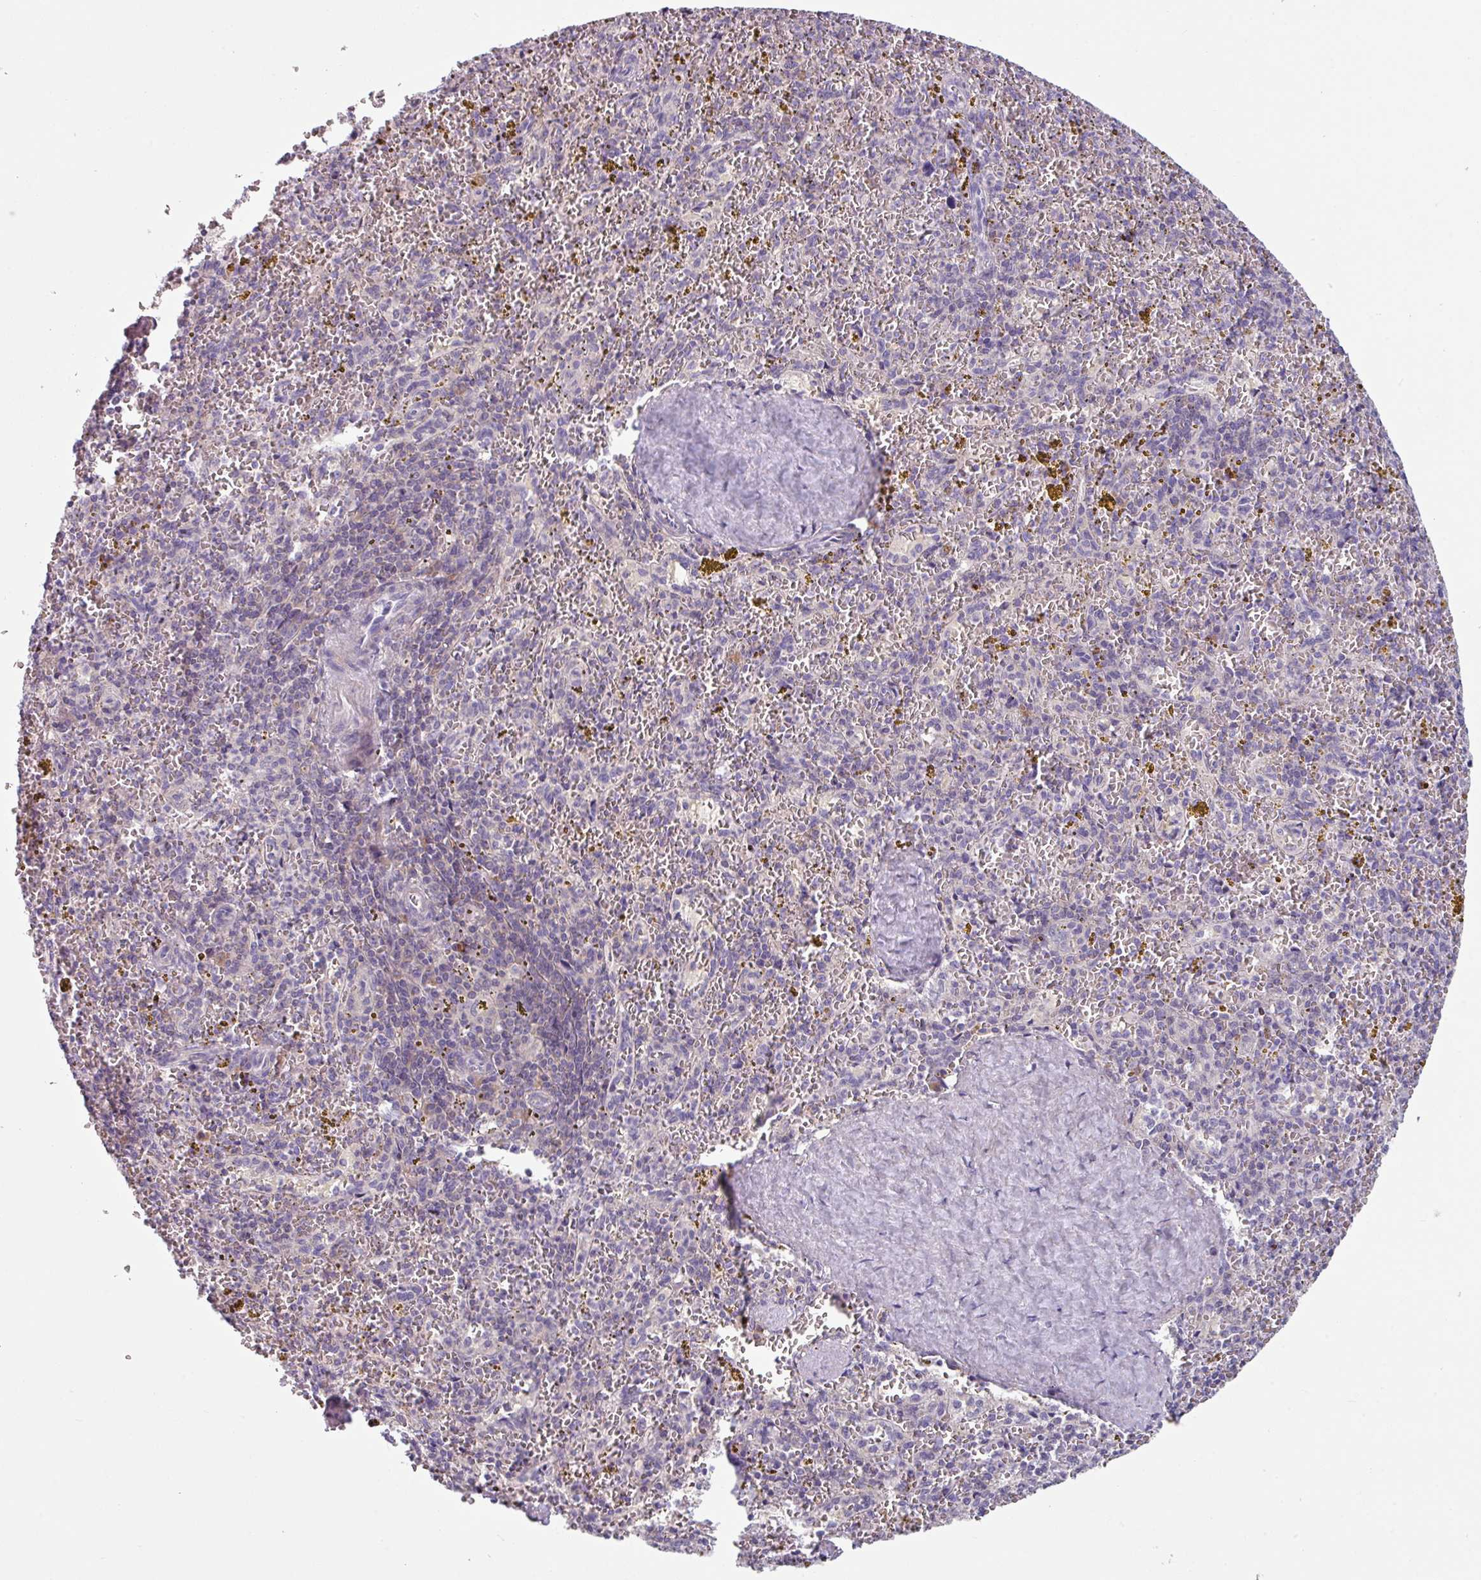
{"staining": {"intensity": "negative", "quantity": "none", "location": "none"}, "tissue": "spleen", "cell_type": "Cells in red pulp", "image_type": "normal", "snomed": [{"axis": "morphology", "description": "Normal tissue, NOS"}, {"axis": "topography", "description": "Spleen"}], "caption": "Spleen was stained to show a protein in brown. There is no significant staining in cells in red pulp.", "gene": "TMEM132A", "patient": {"sex": "male", "age": 57}}